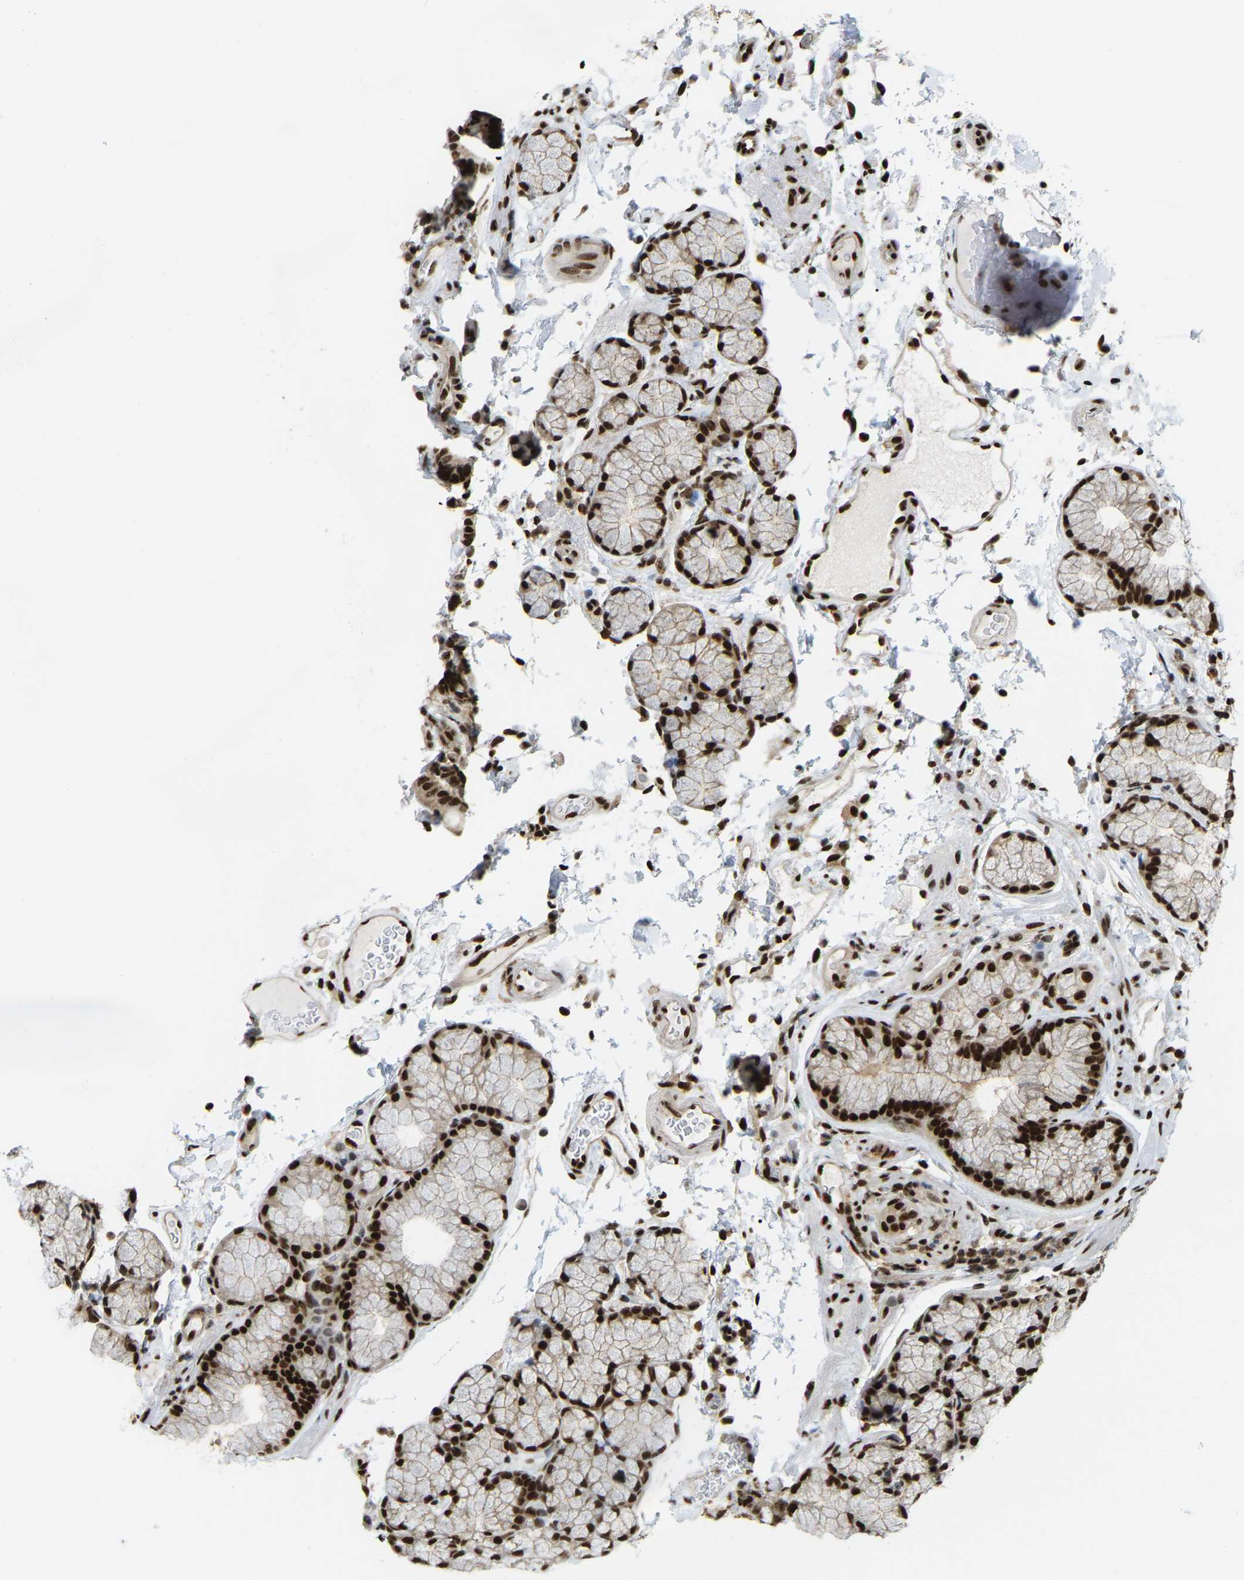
{"staining": {"intensity": "strong", "quantity": ">75%", "location": "nuclear"}, "tissue": "duodenum", "cell_type": "Glandular cells", "image_type": "normal", "snomed": [{"axis": "morphology", "description": "Normal tissue, NOS"}, {"axis": "topography", "description": "Small intestine, NOS"}], "caption": "High-power microscopy captured an immunohistochemistry image of benign duodenum, revealing strong nuclear positivity in approximately >75% of glandular cells.", "gene": "NUMA1", "patient": {"sex": "female", "age": 71}}